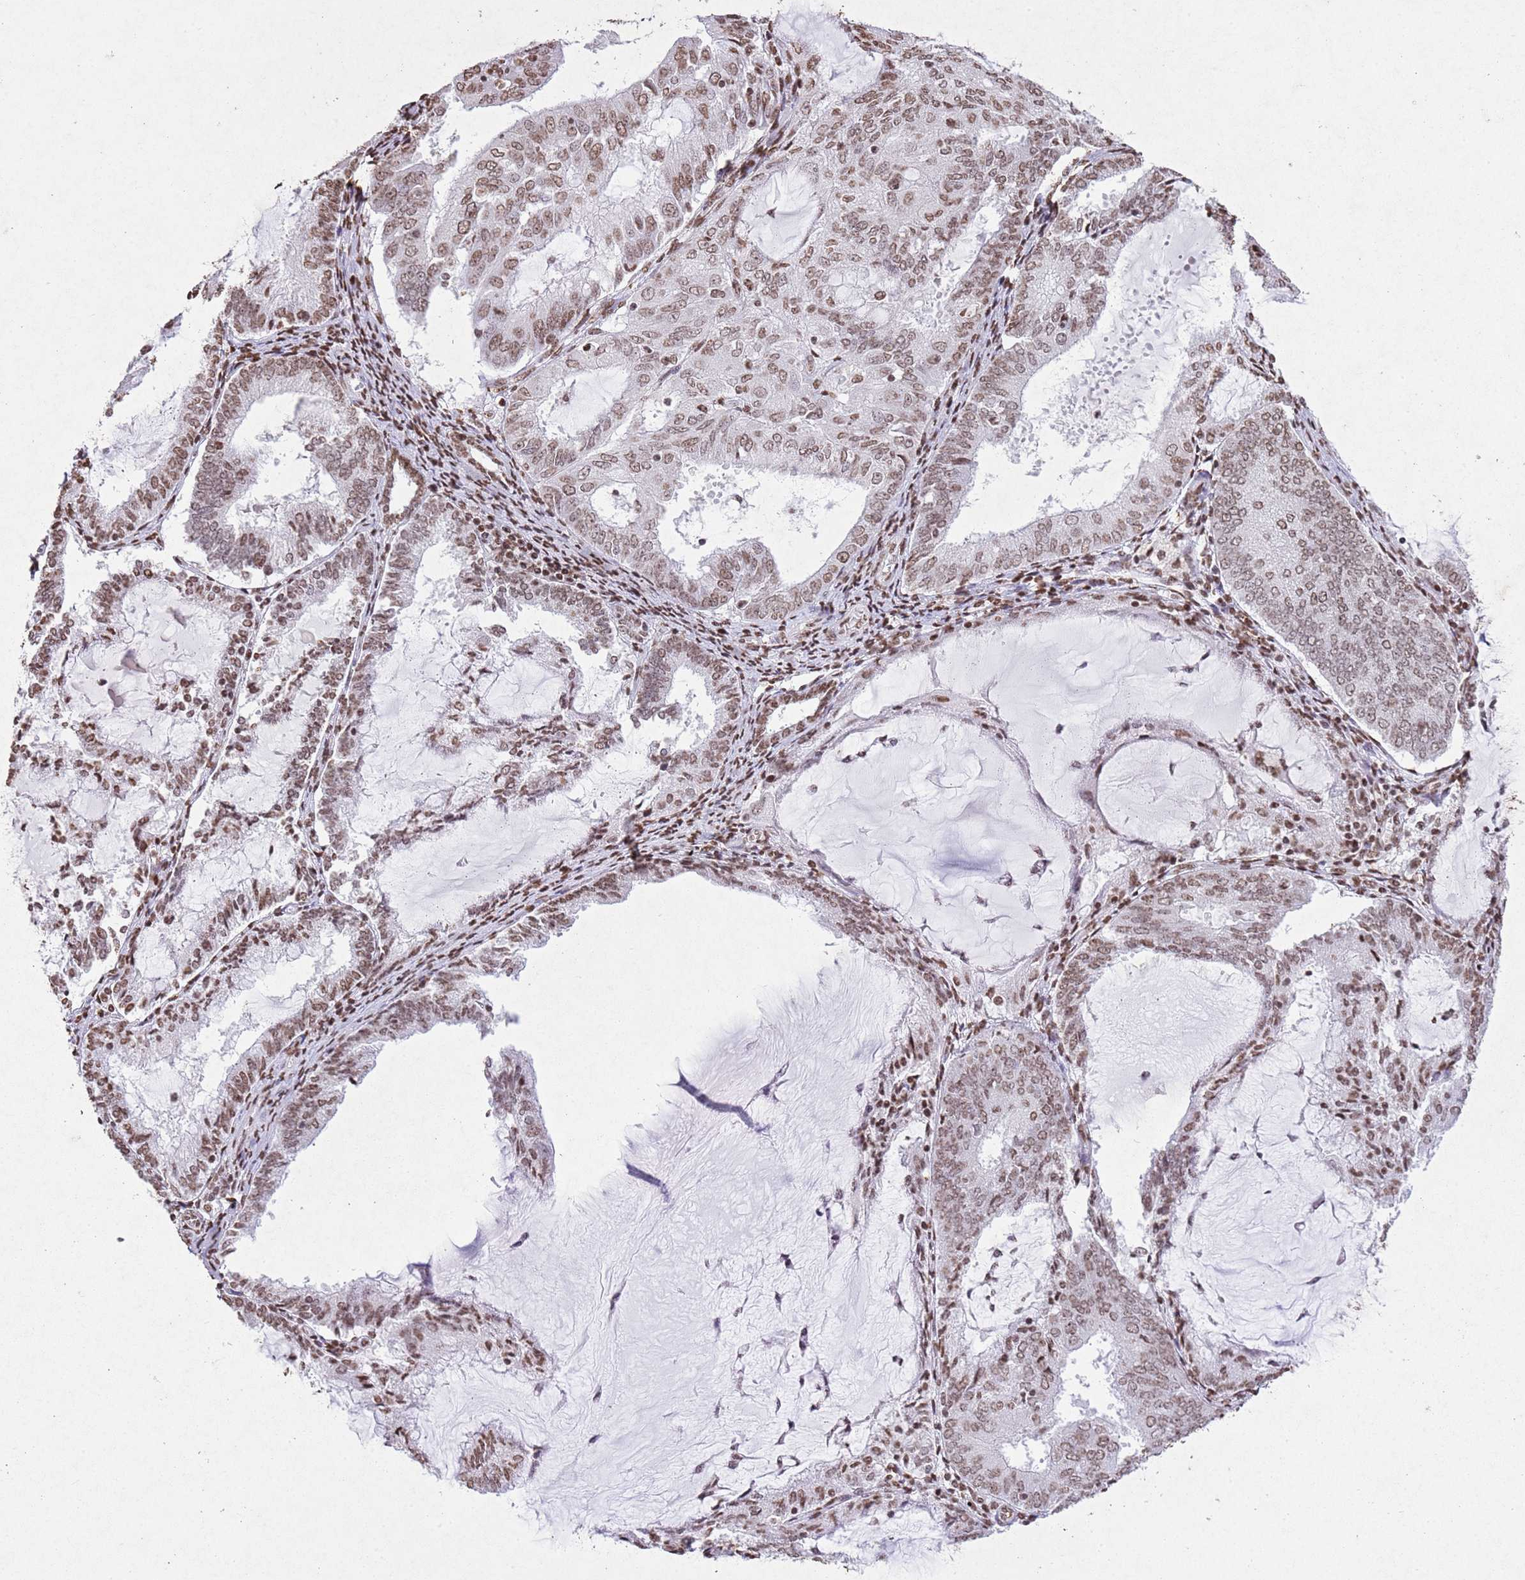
{"staining": {"intensity": "moderate", "quantity": ">75%", "location": "nuclear"}, "tissue": "endometrial cancer", "cell_type": "Tumor cells", "image_type": "cancer", "snomed": [{"axis": "morphology", "description": "Adenocarcinoma, NOS"}, {"axis": "topography", "description": "Endometrium"}], "caption": "Adenocarcinoma (endometrial) stained for a protein shows moderate nuclear positivity in tumor cells.", "gene": "BMAL1", "patient": {"sex": "female", "age": 81}}